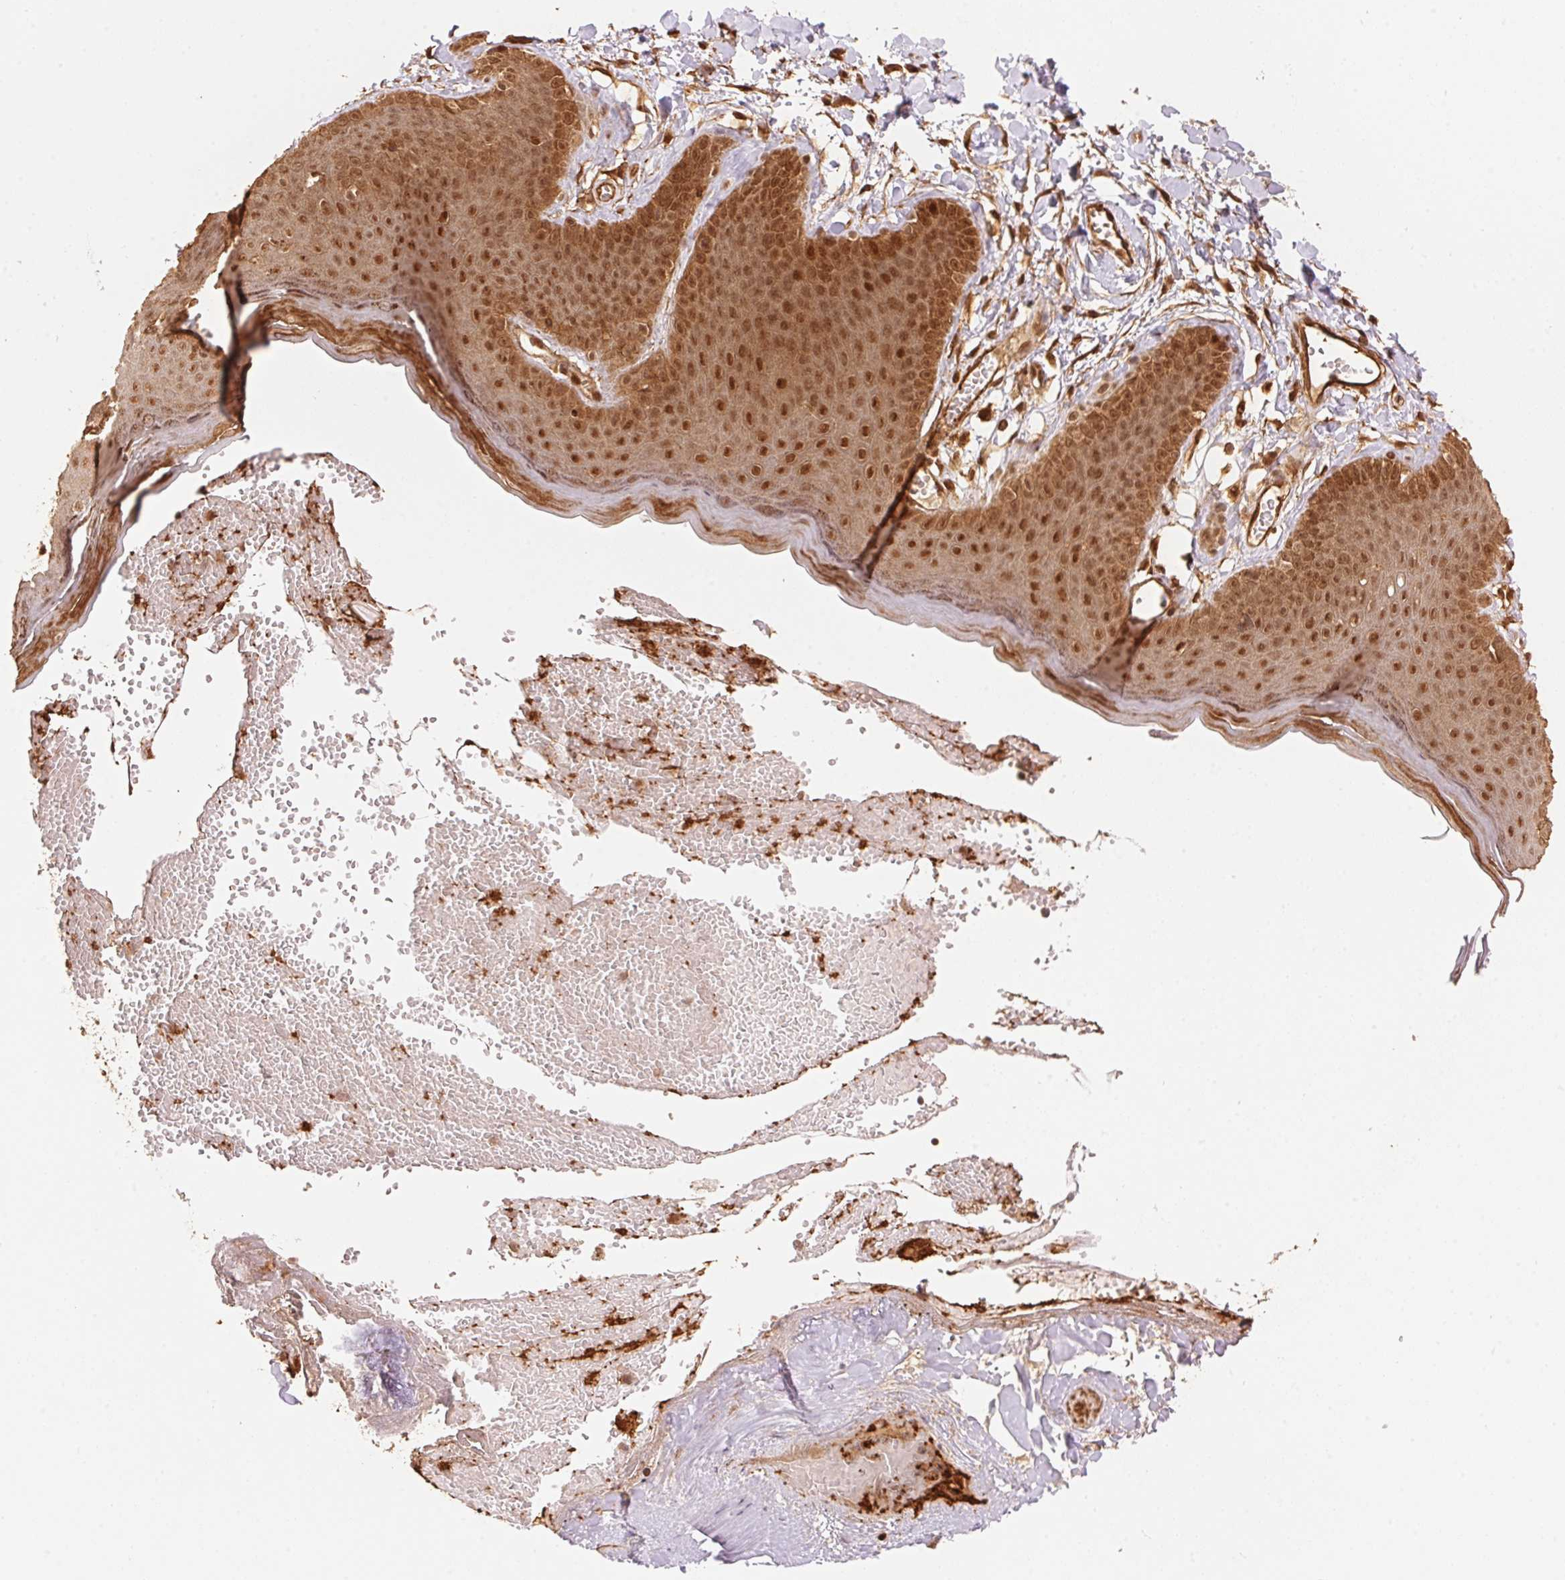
{"staining": {"intensity": "moderate", "quantity": ">75%", "location": "cytoplasmic/membranous,nuclear"}, "tissue": "skin", "cell_type": "Epidermal cells", "image_type": "normal", "snomed": [{"axis": "morphology", "description": "Normal tissue, NOS"}, {"axis": "topography", "description": "Anal"}], "caption": "A medium amount of moderate cytoplasmic/membranous,nuclear positivity is seen in about >75% of epidermal cells in unremarkable skin.", "gene": "TNIP2", "patient": {"sex": "male", "age": 53}}